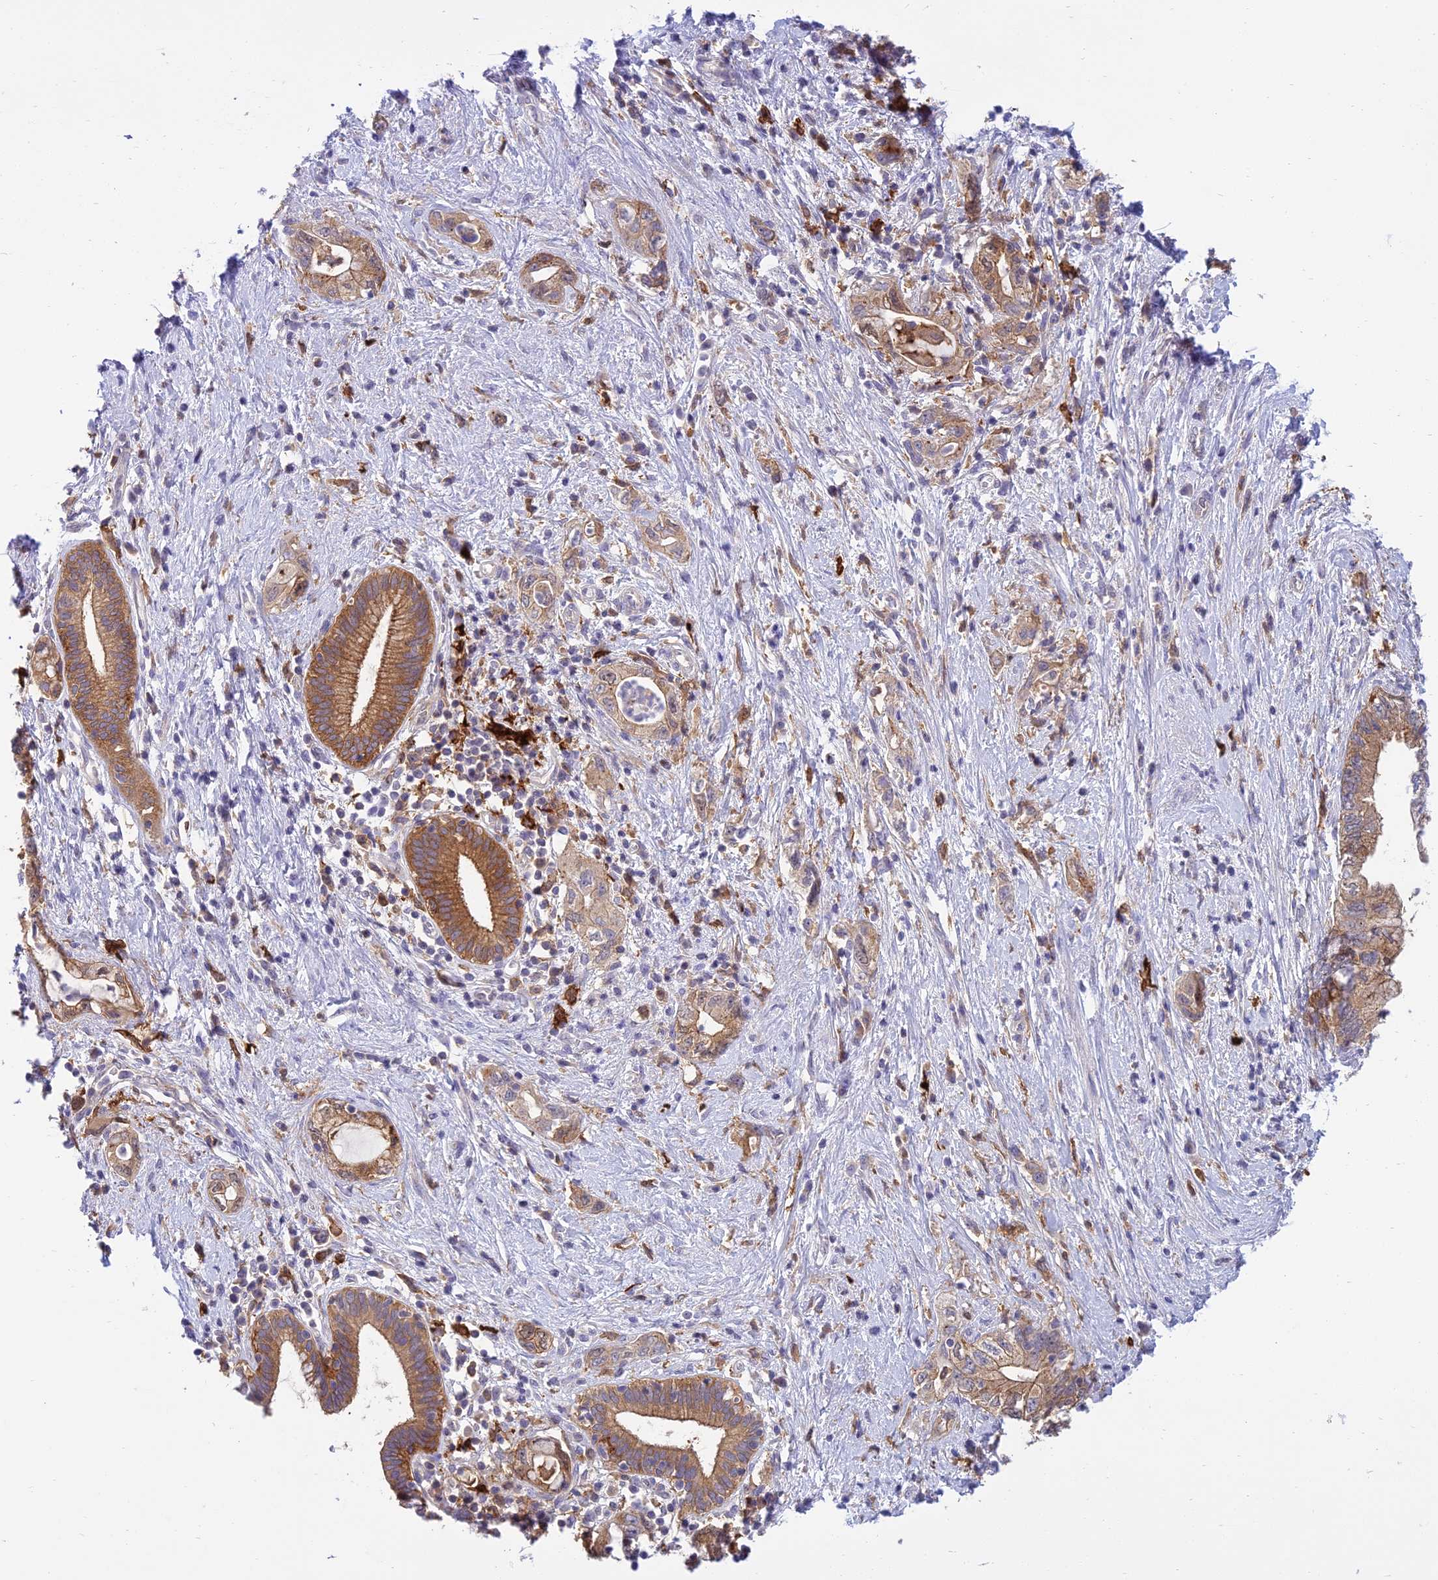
{"staining": {"intensity": "moderate", "quantity": ">75%", "location": "cytoplasmic/membranous"}, "tissue": "pancreatic cancer", "cell_type": "Tumor cells", "image_type": "cancer", "snomed": [{"axis": "morphology", "description": "Adenocarcinoma, NOS"}, {"axis": "topography", "description": "Pancreas"}], "caption": "Protein staining shows moderate cytoplasmic/membranous staining in approximately >75% of tumor cells in pancreatic cancer (adenocarcinoma).", "gene": "UBE2G1", "patient": {"sex": "female", "age": 73}}